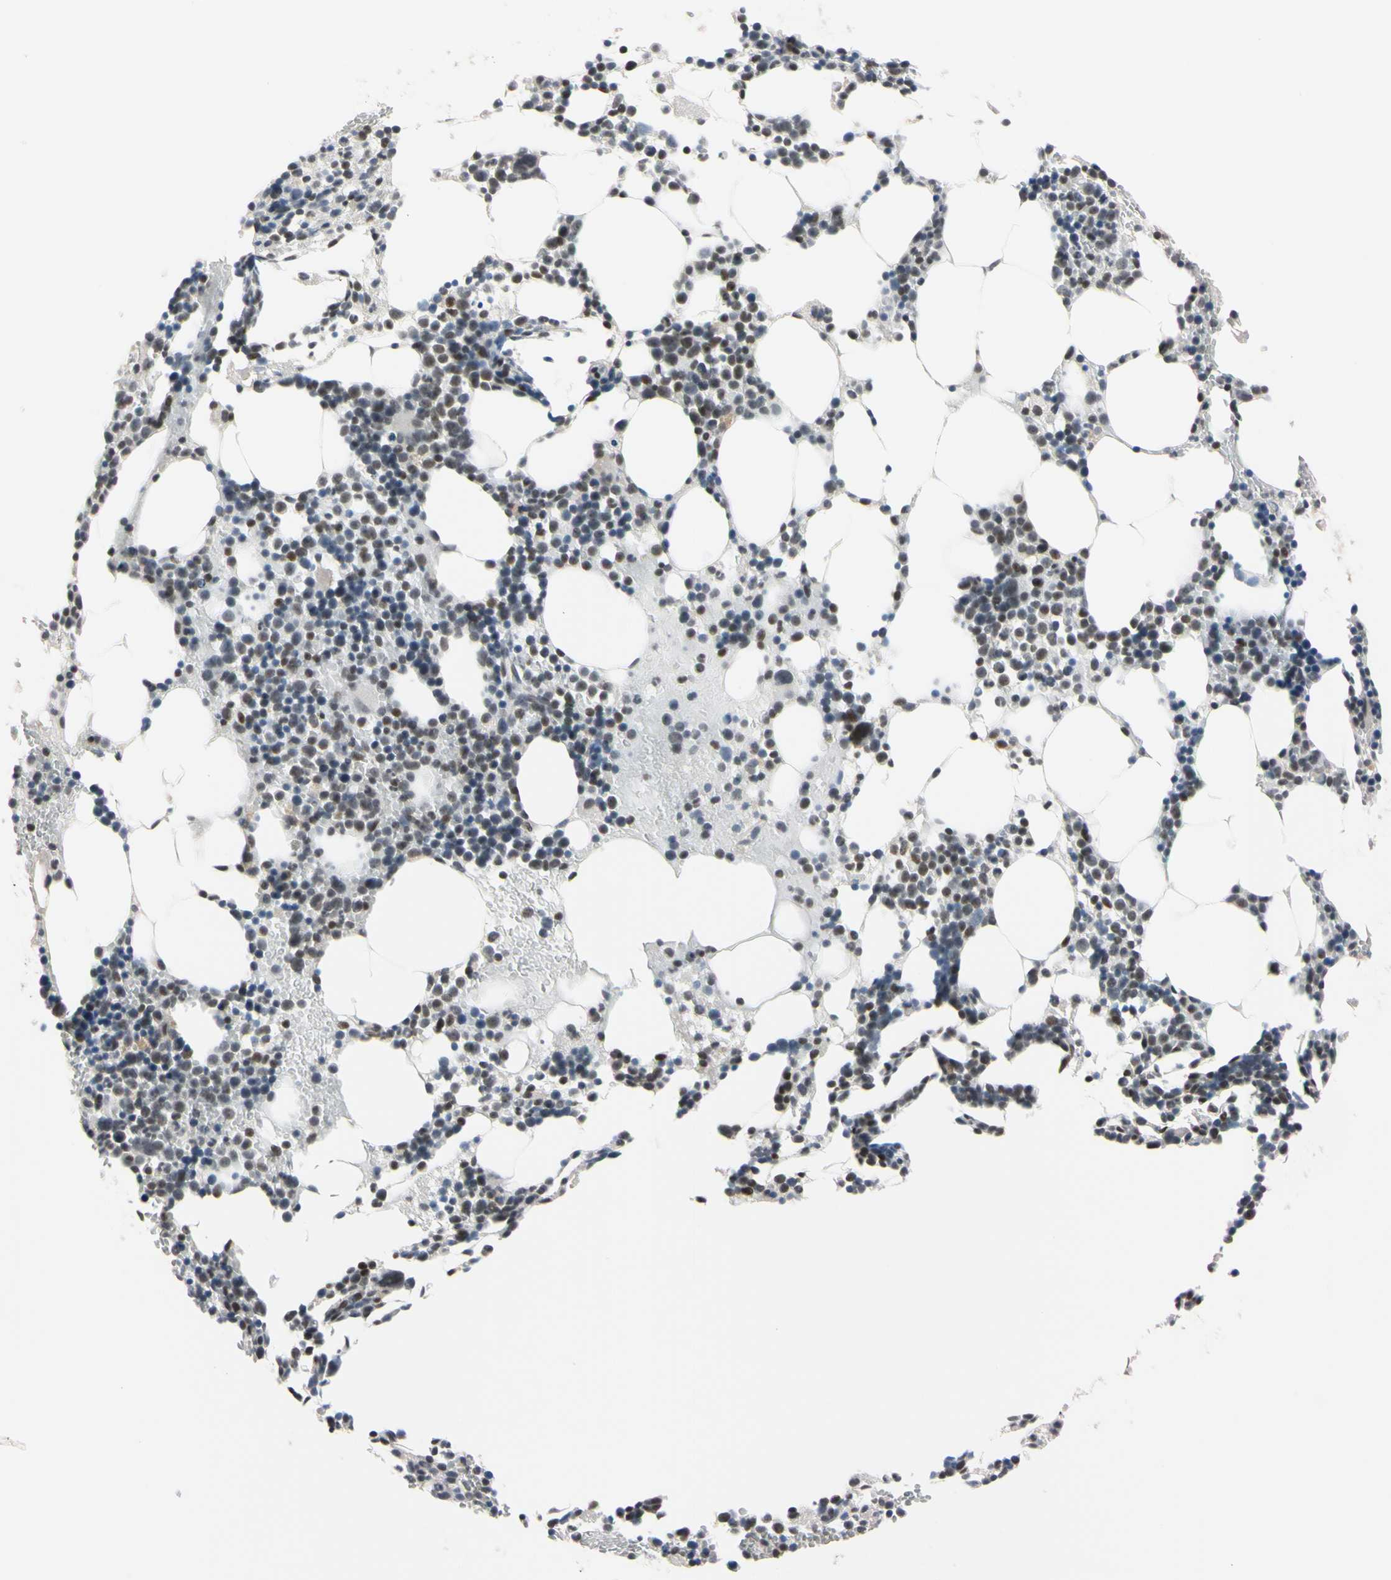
{"staining": {"intensity": "weak", "quantity": "<25%", "location": "nuclear"}, "tissue": "bone marrow", "cell_type": "Hematopoietic cells", "image_type": "normal", "snomed": [{"axis": "morphology", "description": "Normal tissue, NOS"}, {"axis": "morphology", "description": "Inflammation, NOS"}, {"axis": "topography", "description": "Bone marrow"}], "caption": "A high-resolution histopathology image shows immunohistochemistry staining of benign bone marrow, which exhibits no significant expression in hematopoietic cells. The staining is performed using DAB brown chromogen with nuclei counter-stained in using hematoxylin.", "gene": "UBE2I", "patient": {"sex": "male", "age": 42}}